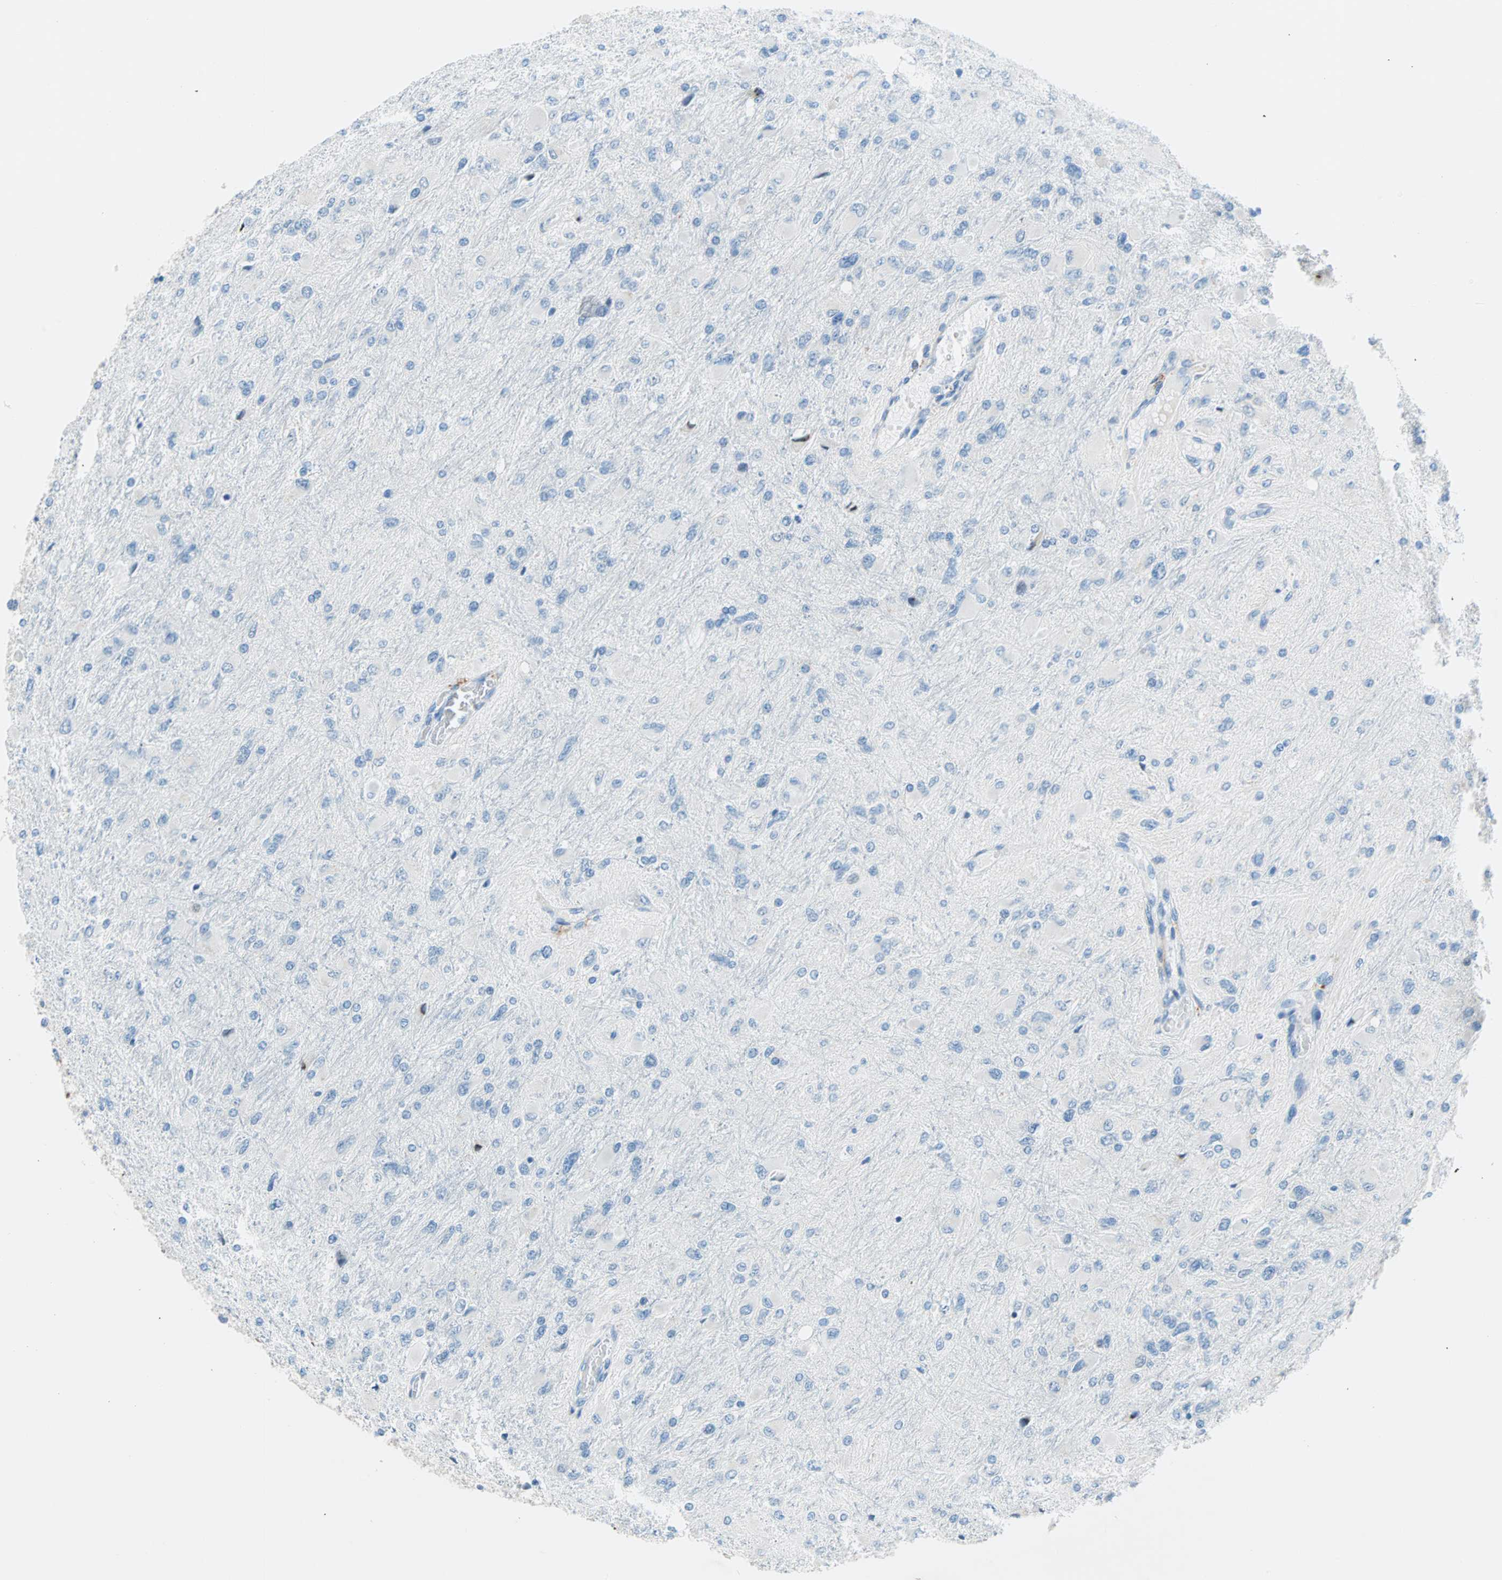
{"staining": {"intensity": "negative", "quantity": "none", "location": "none"}, "tissue": "glioma", "cell_type": "Tumor cells", "image_type": "cancer", "snomed": [{"axis": "morphology", "description": "Glioma, malignant, High grade"}, {"axis": "topography", "description": "Cerebral cortex"}], "caption": "Tumor cells are negative for protein expression in human glioma.", "gene": "TMEM163", "patient": {"sex": "female", "age": 36}}